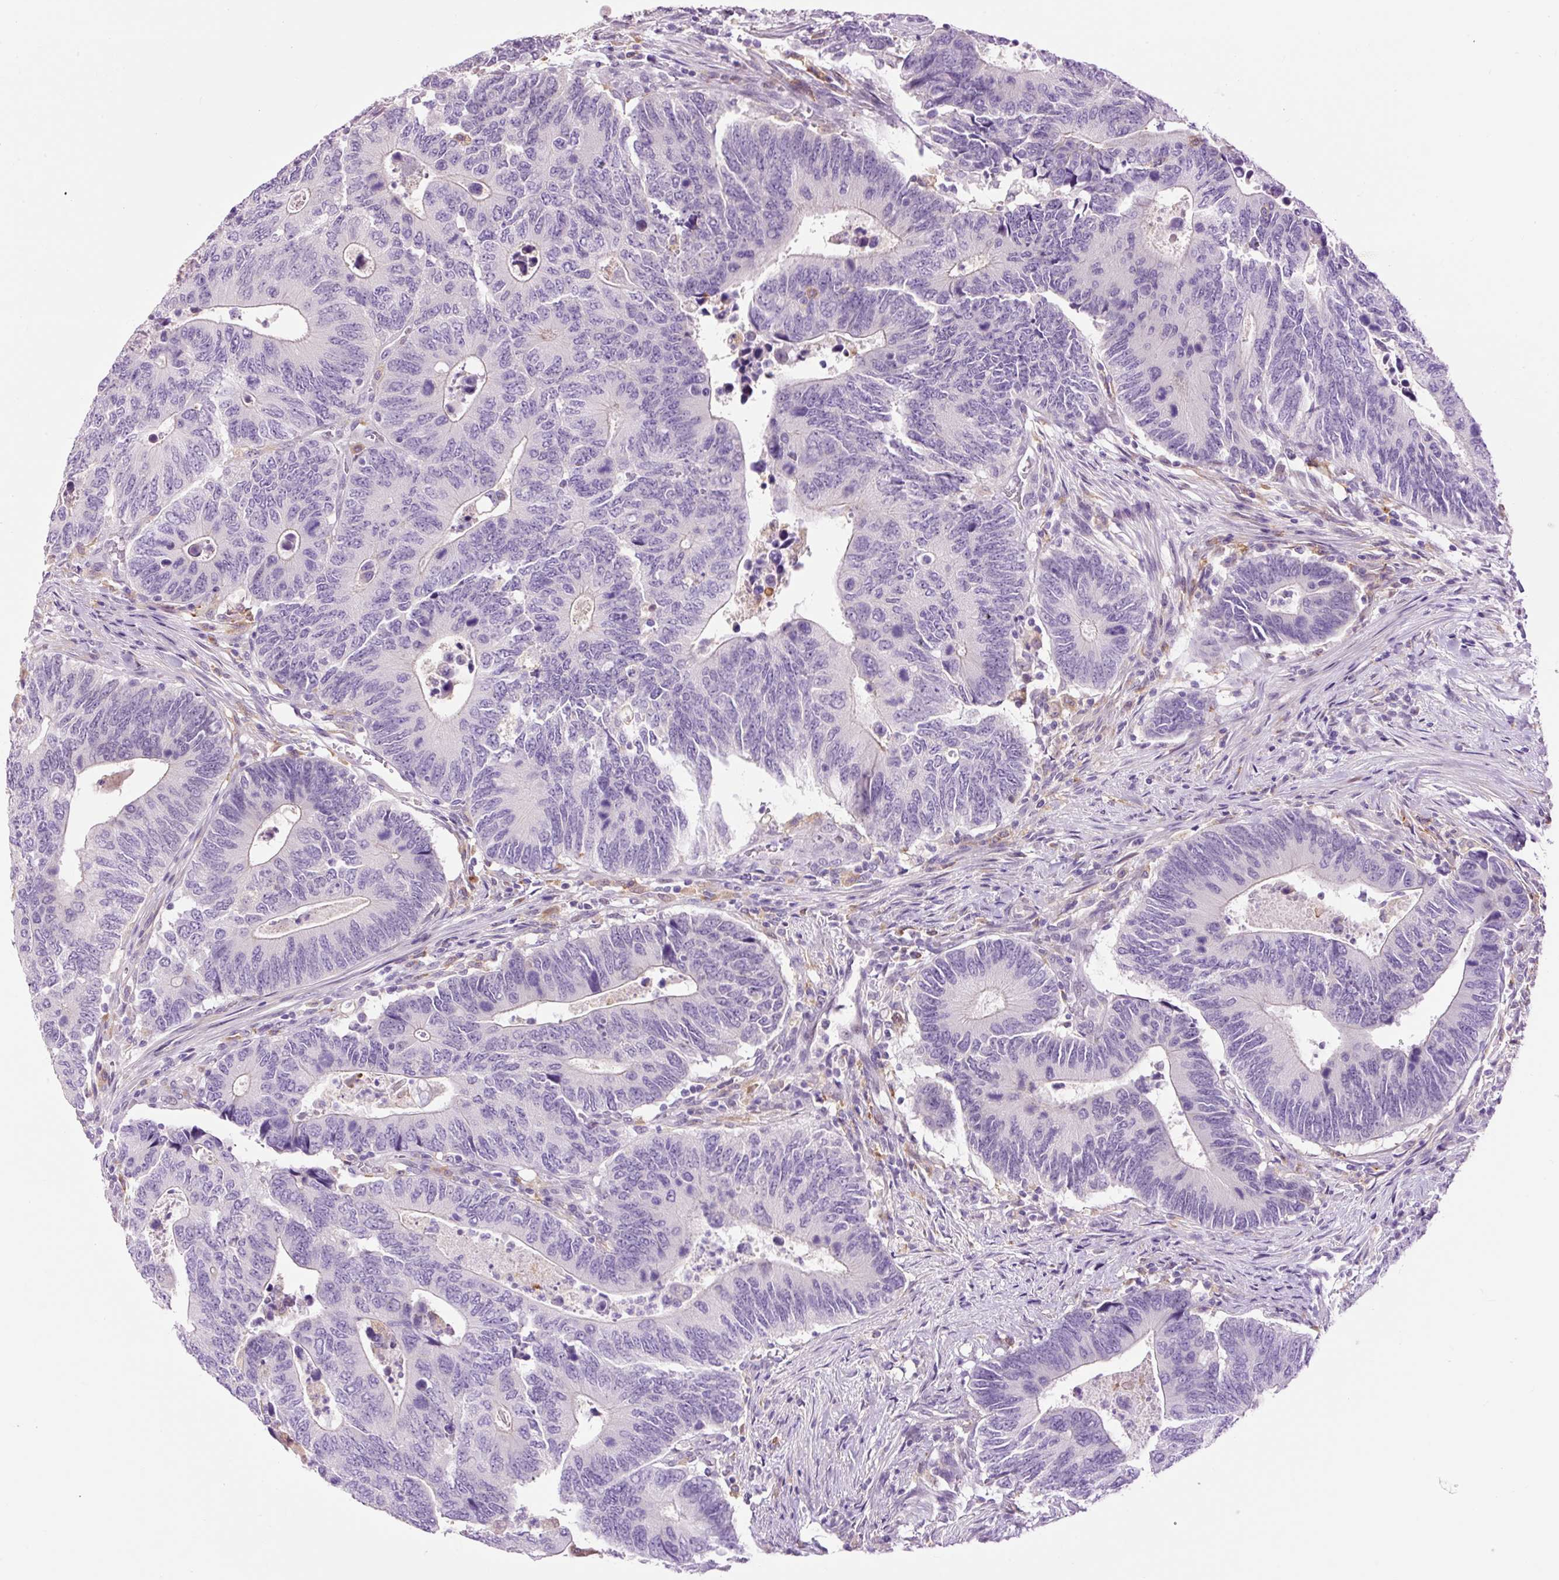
{"staining": {"intensity": "negative", "quantity": "none", "location": "none"}, "tissue": "colorectal cancer", "cell_type": "Tumor cells", "image_type": "cancer", "snomed": [{"axis": "morphology", "description": "Adenocarcinoma, NOS"}, {"axis": "topography", "description": "Colon"}], "caption": "Immunohistochemistry of colorectal cancer (adenocarcinoma) exhibits no staining in tumor cells. (DAB (3,3'-diaminobenzidine) immunohistochemistry with hematoxylin counter stain).", "gene": "LY86", "patient": {"sex": "male", "age": 87}}